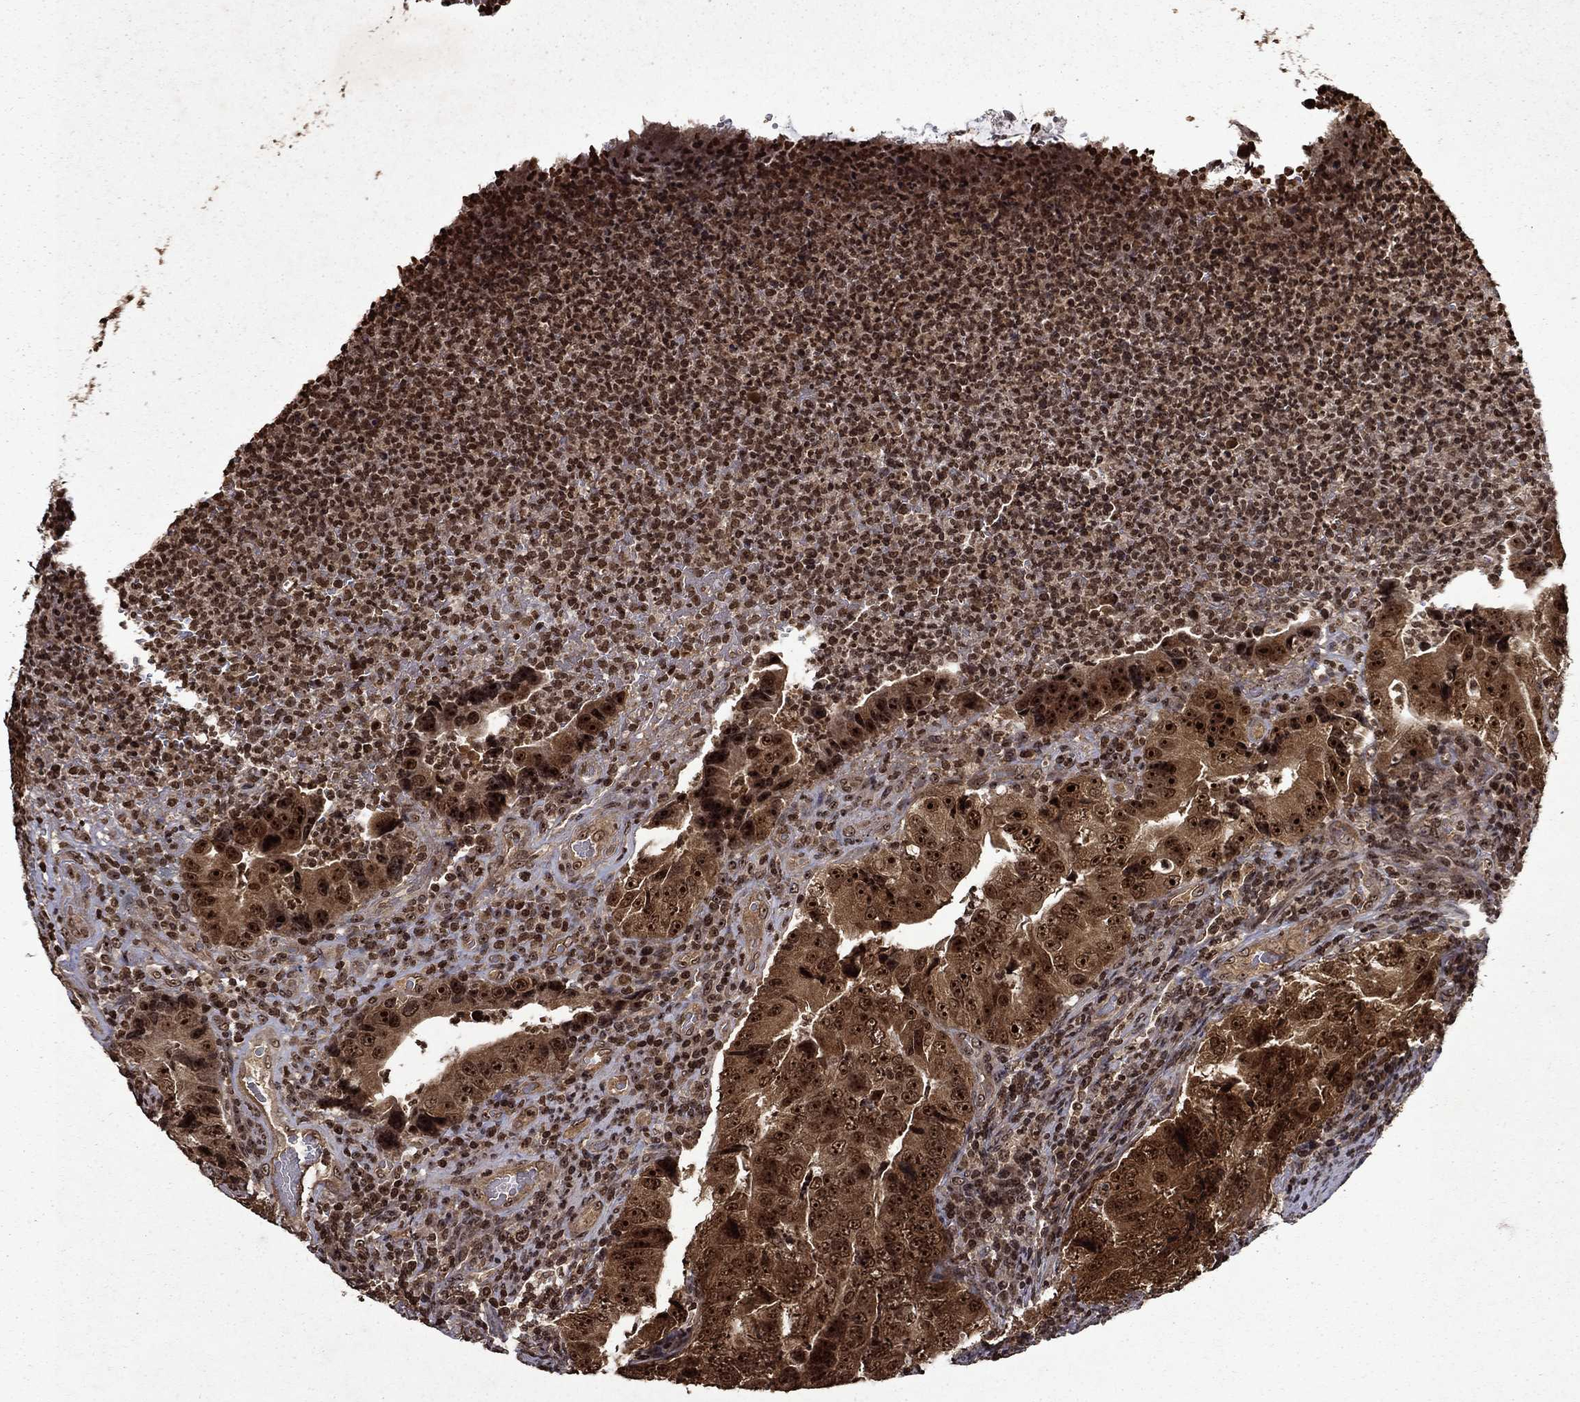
{"staining": {"intensity": "strong", "quantity": "25%-75%", "location": "cytoplasmic/membranous,nuclear"}, "tissue": "colorectal cancer", "cell_type": "Tumor cells", "image_type": "cancer", "snomed": [{"axis": "morphology", "description": "Adenocarcinoma, NOS"}, {"axis": "topography", "description": "Colon"}], "caption": "A micrograph of human colorectal cancer stained for a protein displays strong cytoplasmic/membranous and nuclear brown staining in tumor cells.", "gene": "PIN4", "patient": {"sex": "female", "age": 72}}